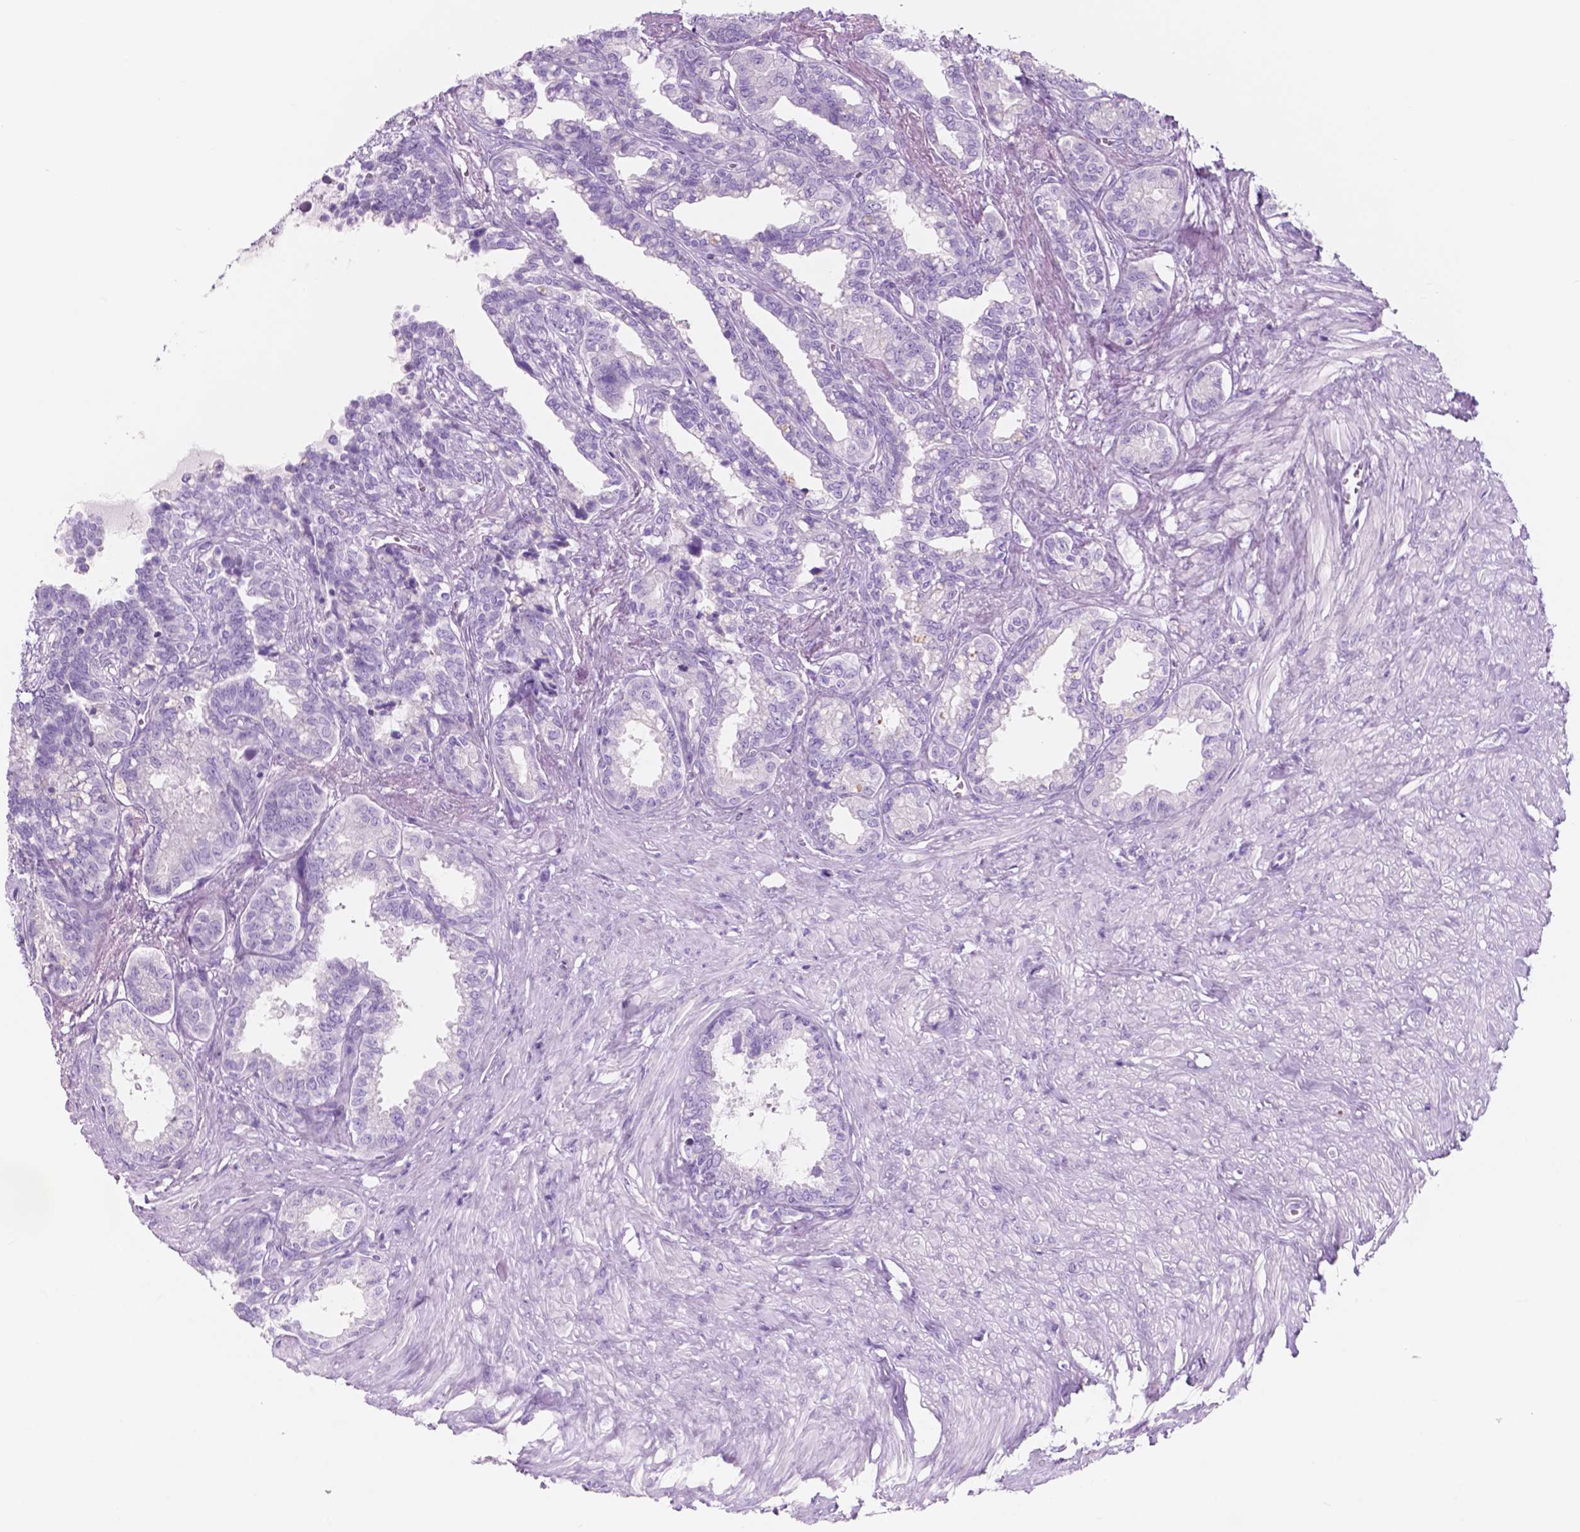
{"staining": {"intensity": "negative", "quantity": "none", "location": "none"}, "tissue": "seminal vesicle", "cell_type": "Glandular cells", "image_type": "normal", "snomed": [{"axis": "morphology", "description": "Normal tissue, NOS"}, {"axis": "morphology", "description": "Urothelial carcinoma, NOS"}, {"axis": "topography", "description": "Urinary bladder"}, {"axis": "topography", "description": "Seminal veicle"}], "caption": "Histopathology image shows no significant protein positivity in glandular cells of unremarkable seminal vesicle.", "gene": "CUZD1", "patient": {"sex": "male", "age": 76}}